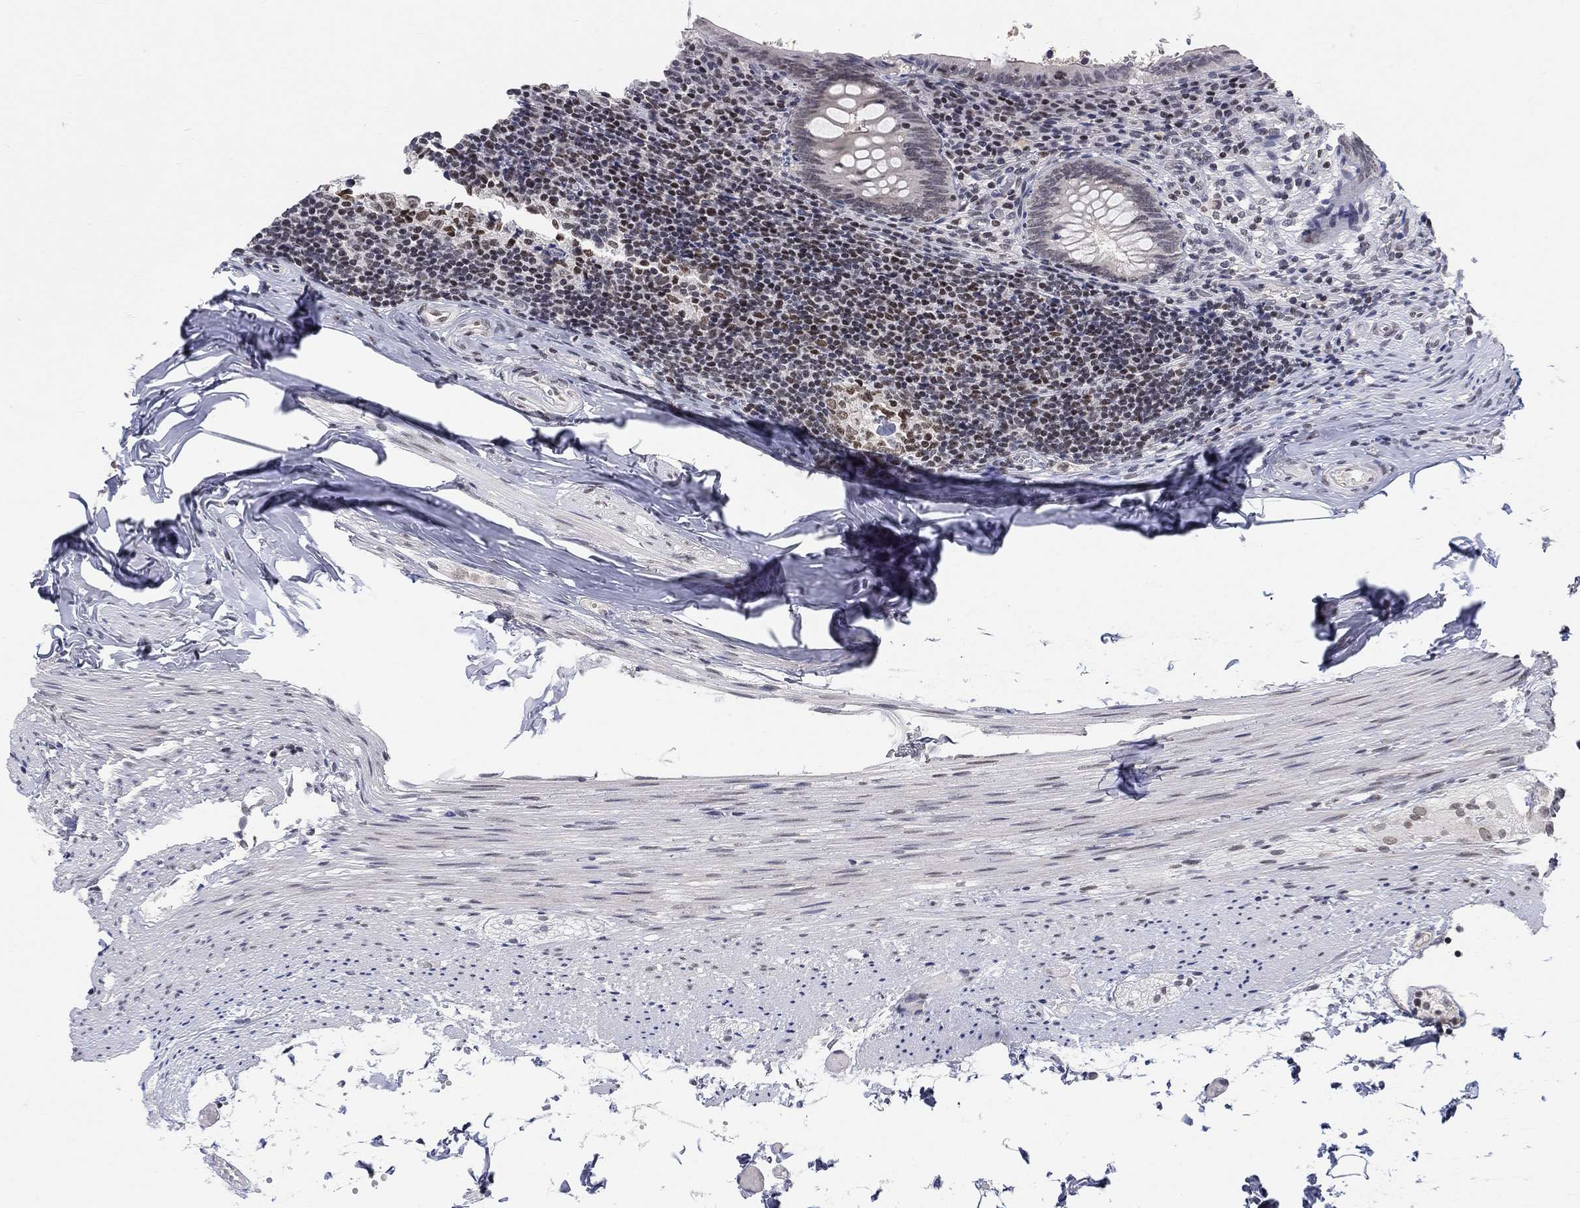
{"staining": {"intensity": "negative", "quantity": "none", "location": "none"}, "tissue": "appendix", "cell_type": "Glandular cells", "image_type": "normal", "snomed": [{"axis": "morphology", "description": "Normal tissue, NOS"}, {"axis": "topography", "description": "Appendix"}], "caption": "IHC micrograph of unremarkable appendix stained for a protein (brown), which demonstrates no expression in glandular cells.", "gene": "KLF12", "patient": {"sex": "female", "age": 23}}